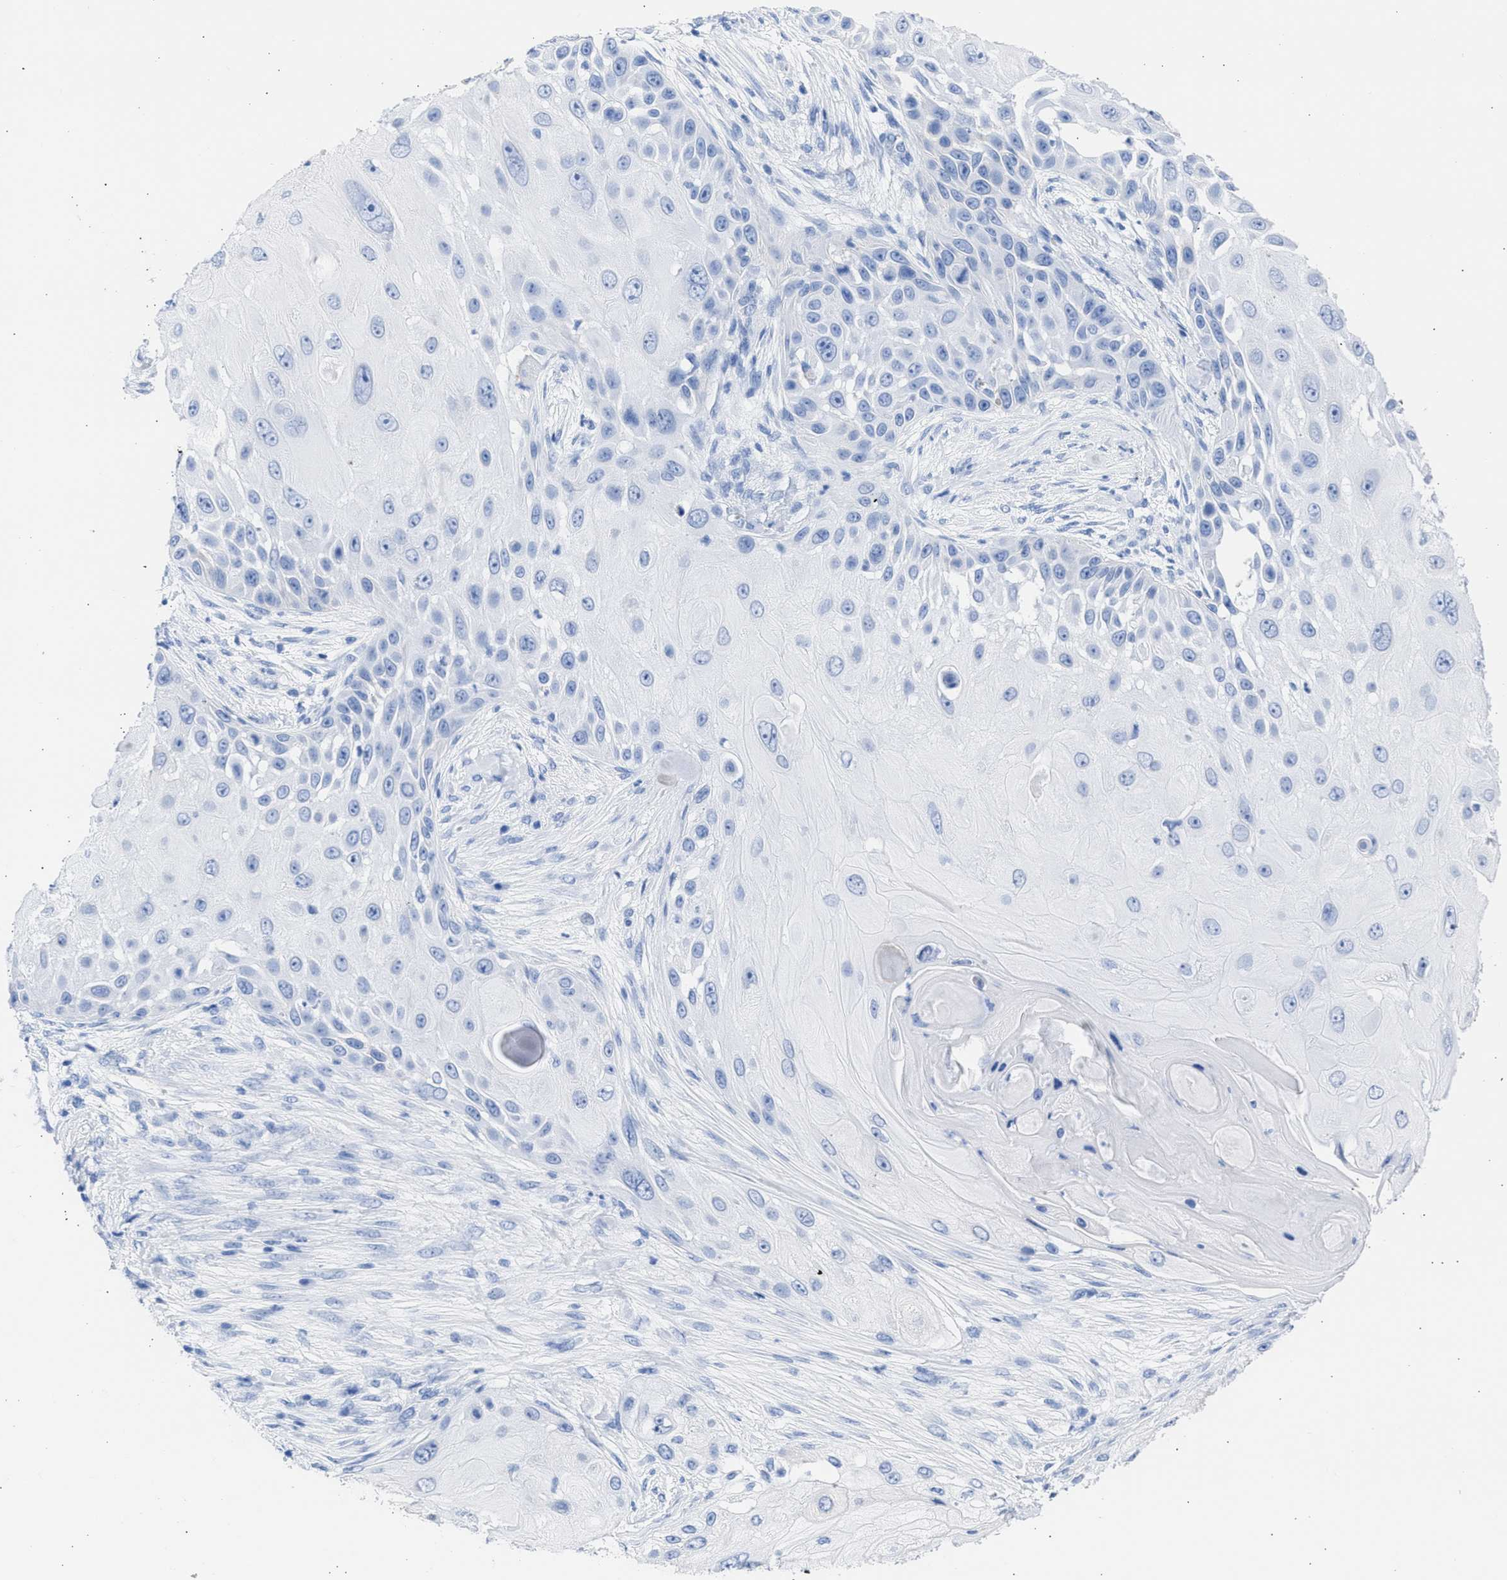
{"staining": {"intensity": "negative", "quantity": "none", "location": "none"}, "tissue": "skin cancer", "cell_type": "Tumor cells", "image_type": "cancer", "snomed": [{"axis": "morphology", "description": "Squamous cell carcinoma, NOS"}, {"axis": "topography", "description": "Skin"}], "caption": "IHC of skin squamous cell carcinoma displays no staining in tumor cells.", "gene": "RSPH1", "patient": {"sex": "female", "age": 44}}